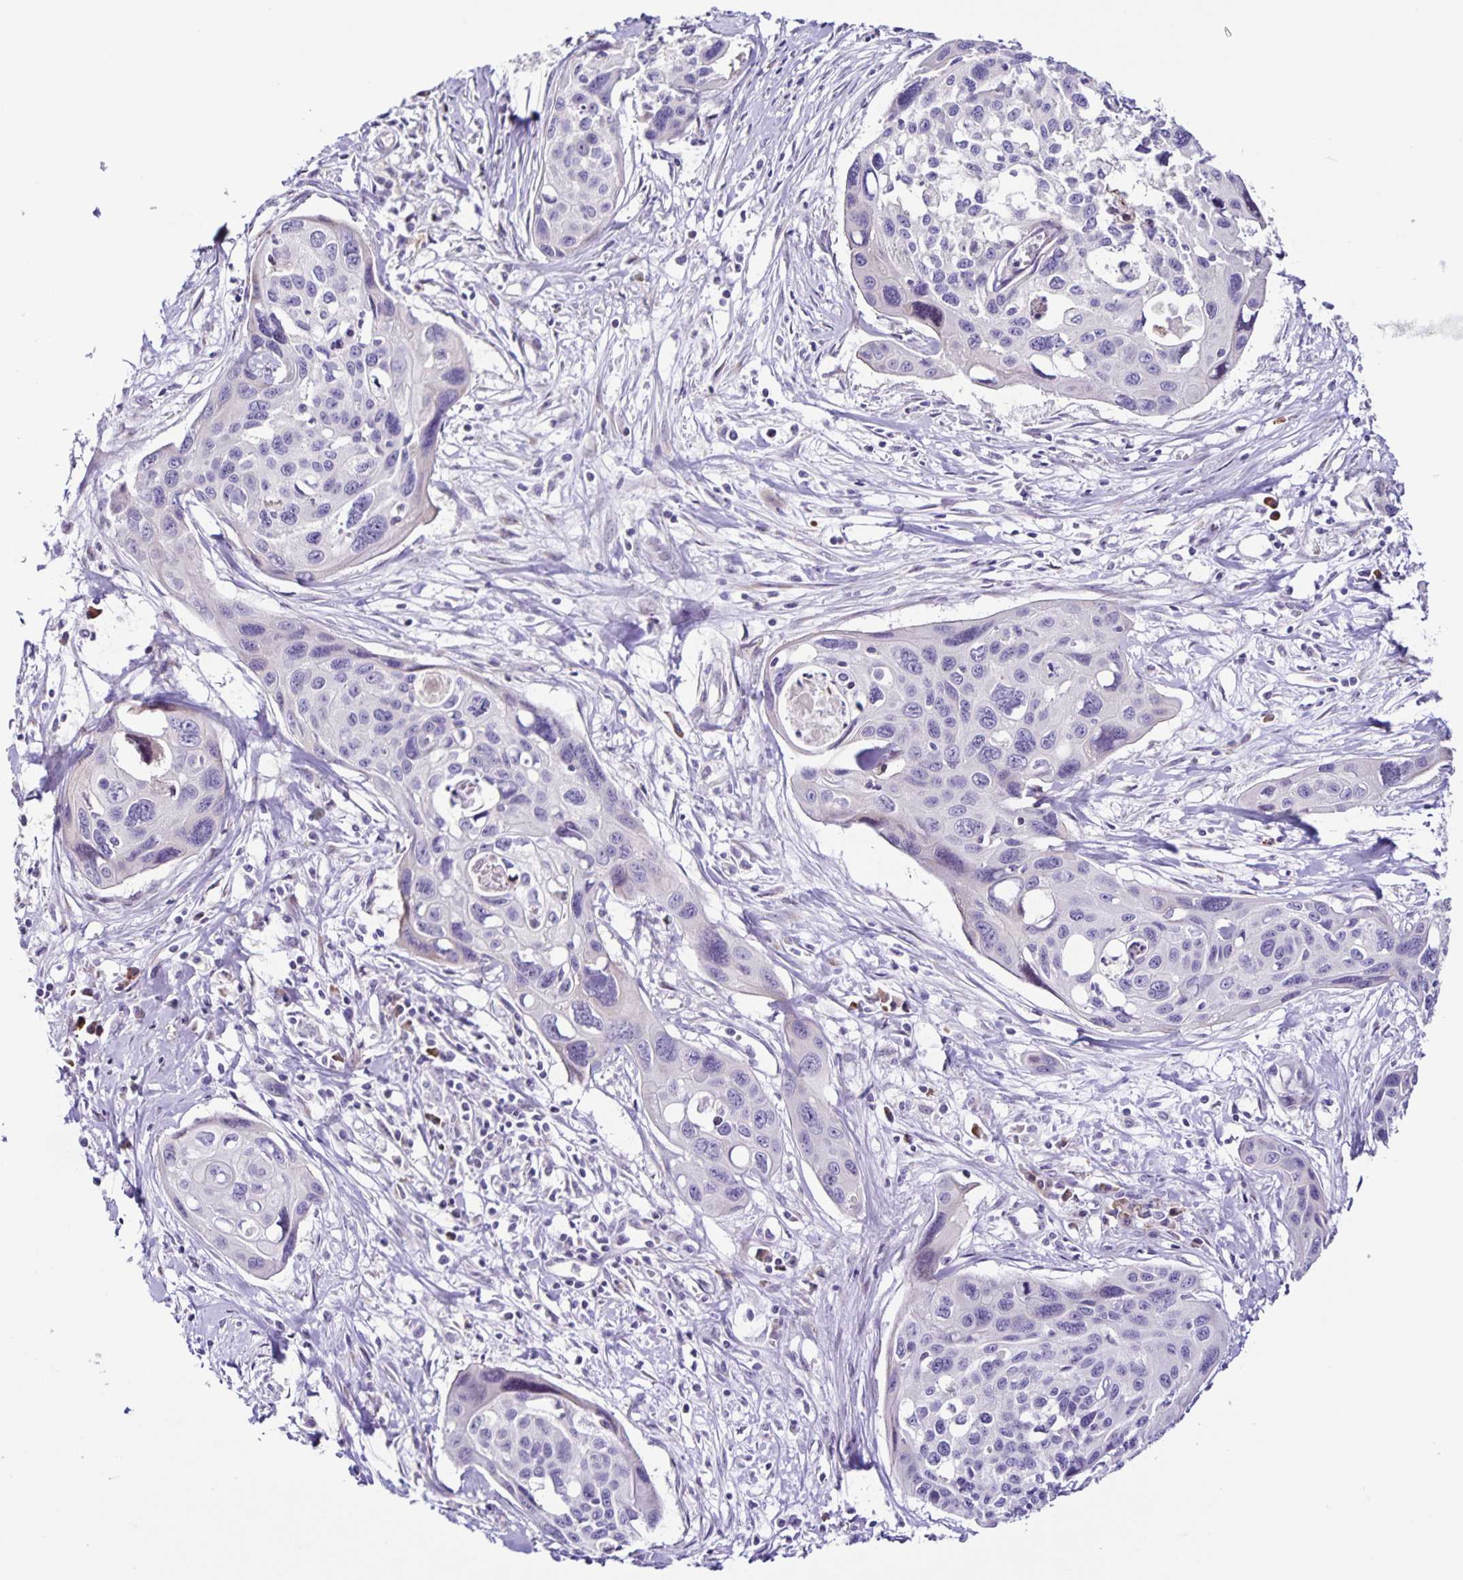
{"staining": {"intensity": "negative", "quantity": "none", "location": "none"}, "tissue": "cervical cancer", "cell_type": "Tumor cells", "image_type": "cancer", "snomed": [{"axis": "morphology", "description": "Squamous cell carcinoma, NOS"}, {"axis": "topography", "description": "Cervix"}], "caption": "This image is of cervical cancer (squamous cell carcinoma) stained with immunohistochemistry to label a protein in brown with the nuclei are counter-stained blue. There is no staining in tumor cells.", "gene": "RNFT2", "patient": {"sex": "female", "age": 31}}